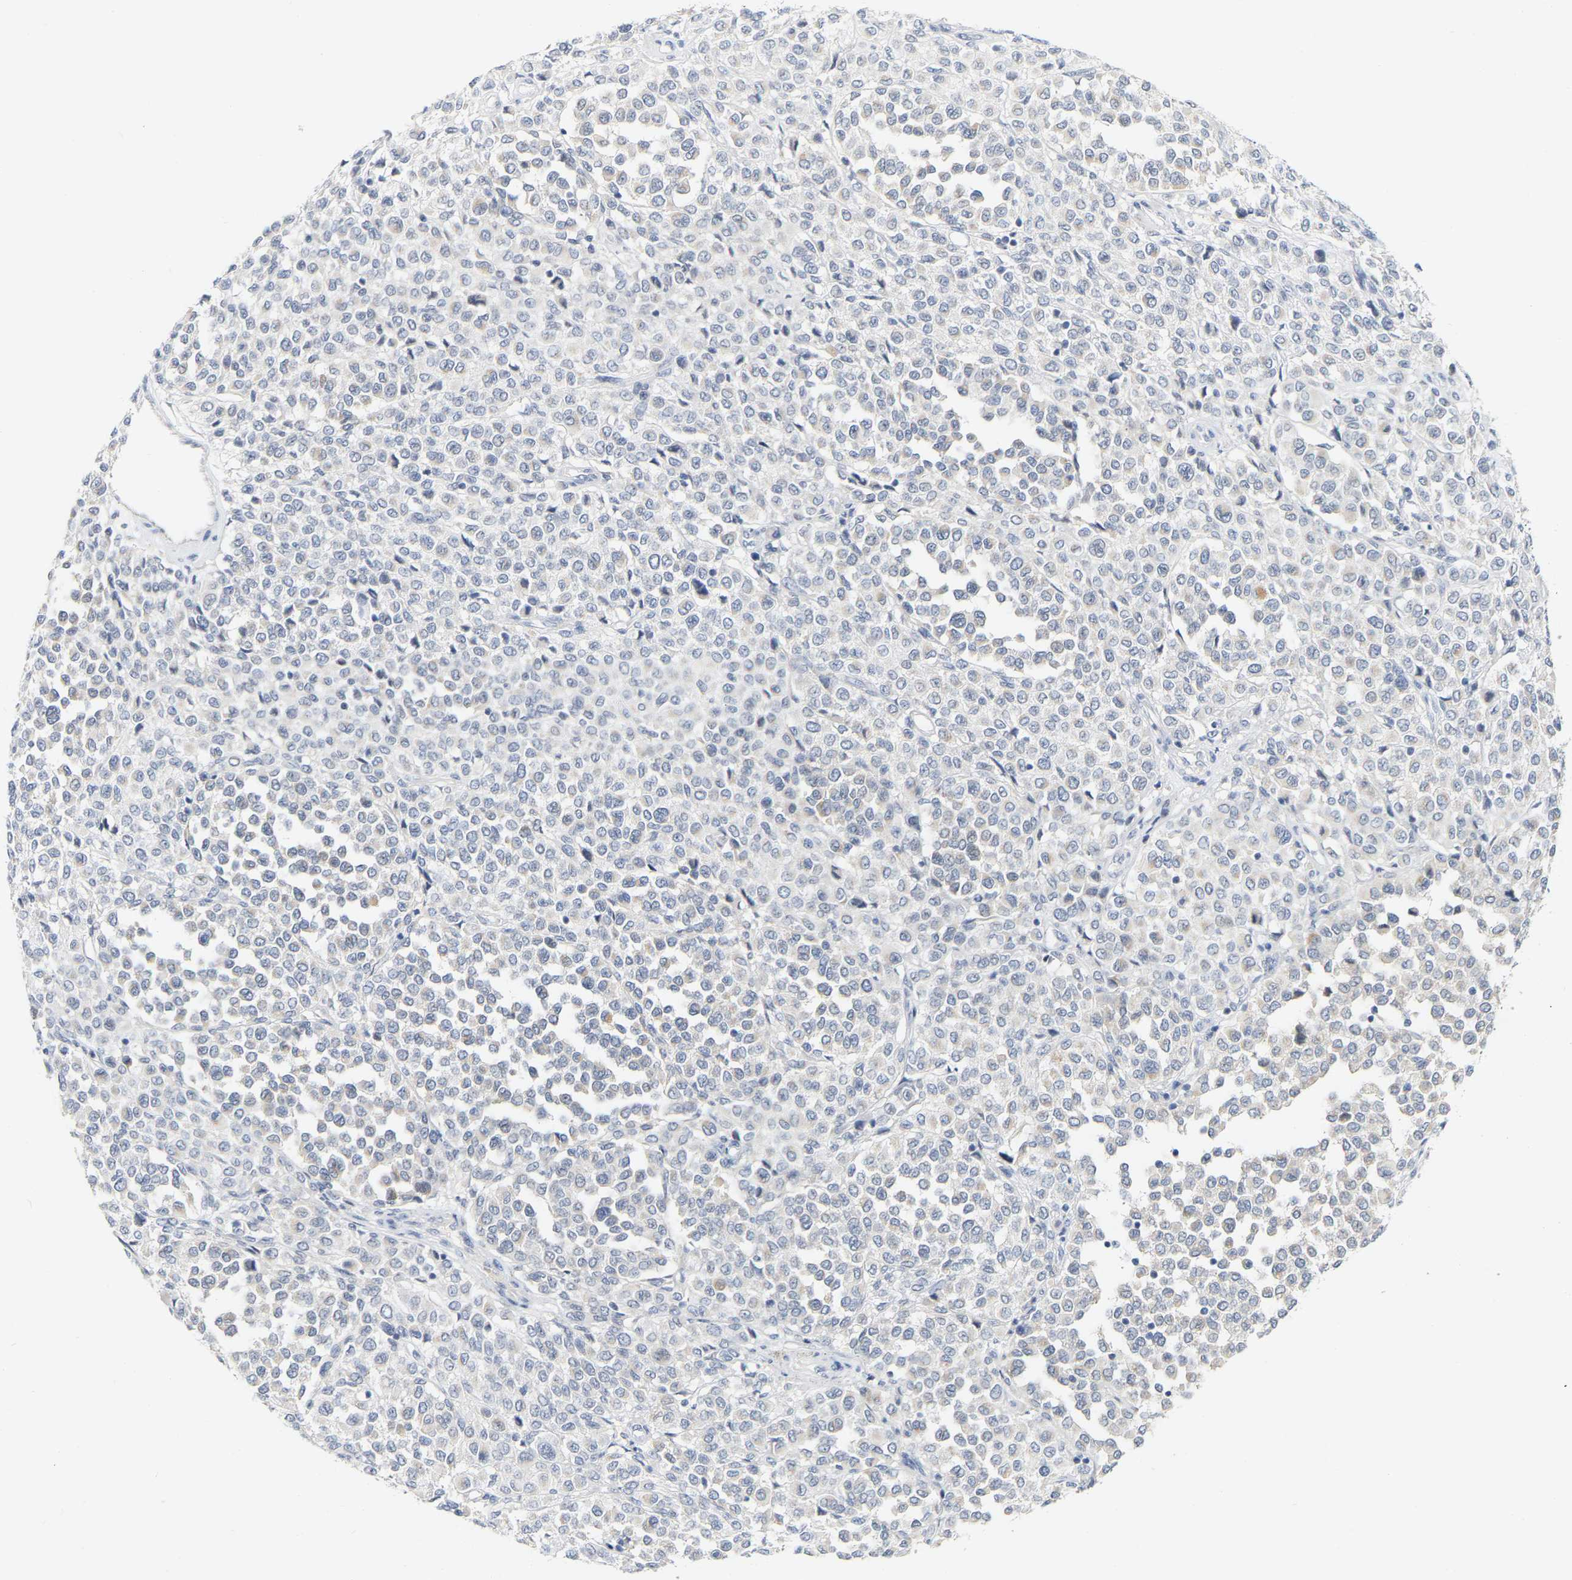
{"staining": {"intensity": "negative", "quantity": "none", "location": "none"}, "tissue": "melanoma", "cell_type": "Tumor cells", "image_type": "cancer", "snomed": [{"axis": "morphology", "description": "Malignant melanoma, Metastatic site"}, {"axis": "topography", "description": "Pancreas"}], "caption": "Immunohistochemical staining of human melanoma reveals no significant expression in tumor cells.", "gene": "KRT76", "patient": {"sex": "female", "age": 30}}